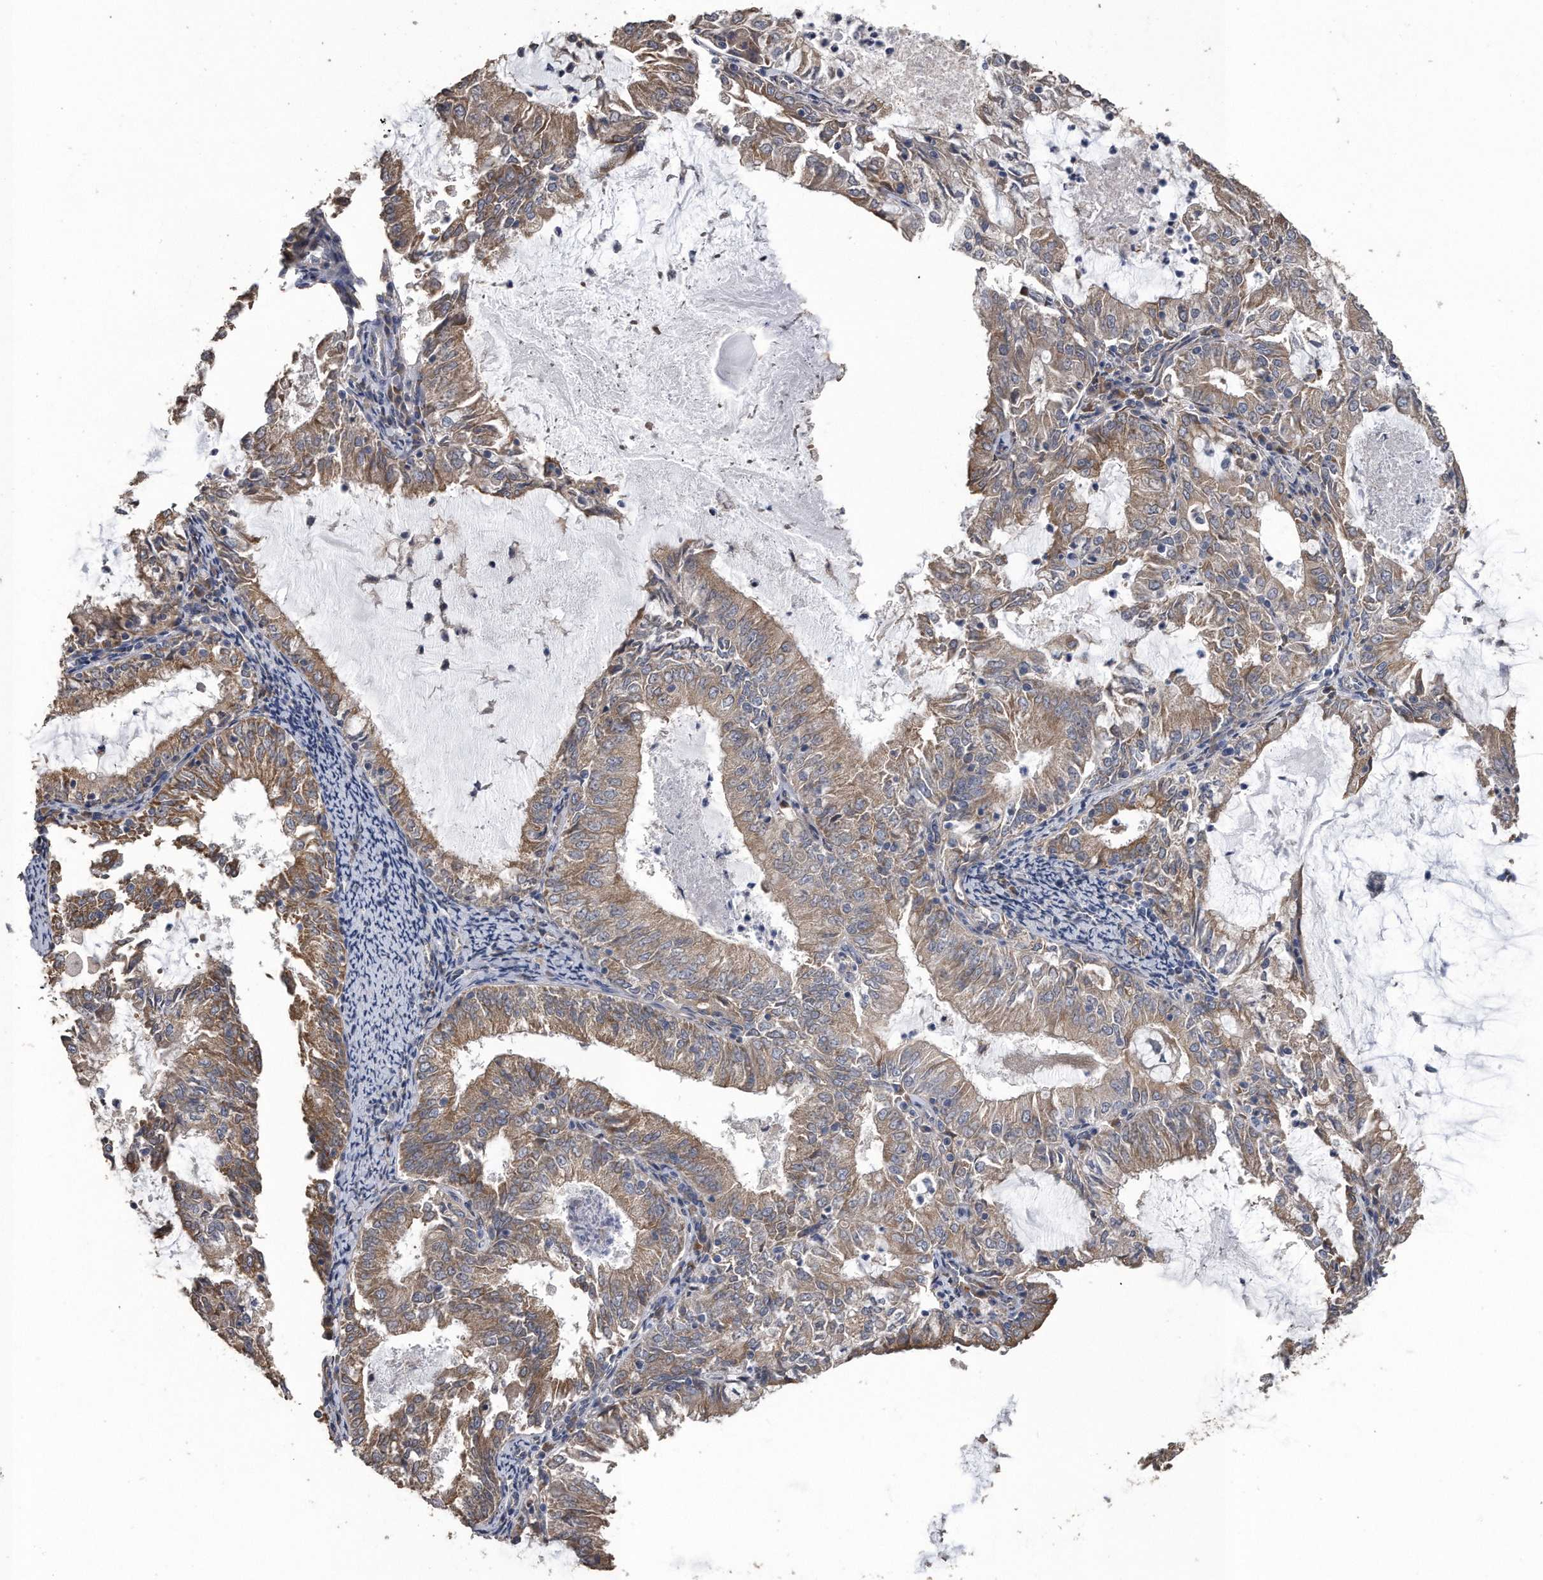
{"staining": {"intensity": "moderate", "quantity": ">75%", "location": "cytoplasmic/membranous"}, "tissue": "endometrial cancer", "cell_type": "Tumor cells", "image_type": "cancer", "snomed": [{"axis": "morphology", "description": "Adenocarcinoma, NOS"}, {"axis": "topography", "description": "Endometrium"}], "caption": "Immunohistochemistry (IHC) micrograph of neoplastic tissue: endometrial cancer stained using immunohistochemistry (IHC) demonstrates medium levels of moderate protein expression localized specifically in the cytoplasmic/membranous of tumor cells, appearing as a cytoplasmic/membranous brown color.", "gene": "PCLO", "patient": {"sex": "female", "age": 57}}